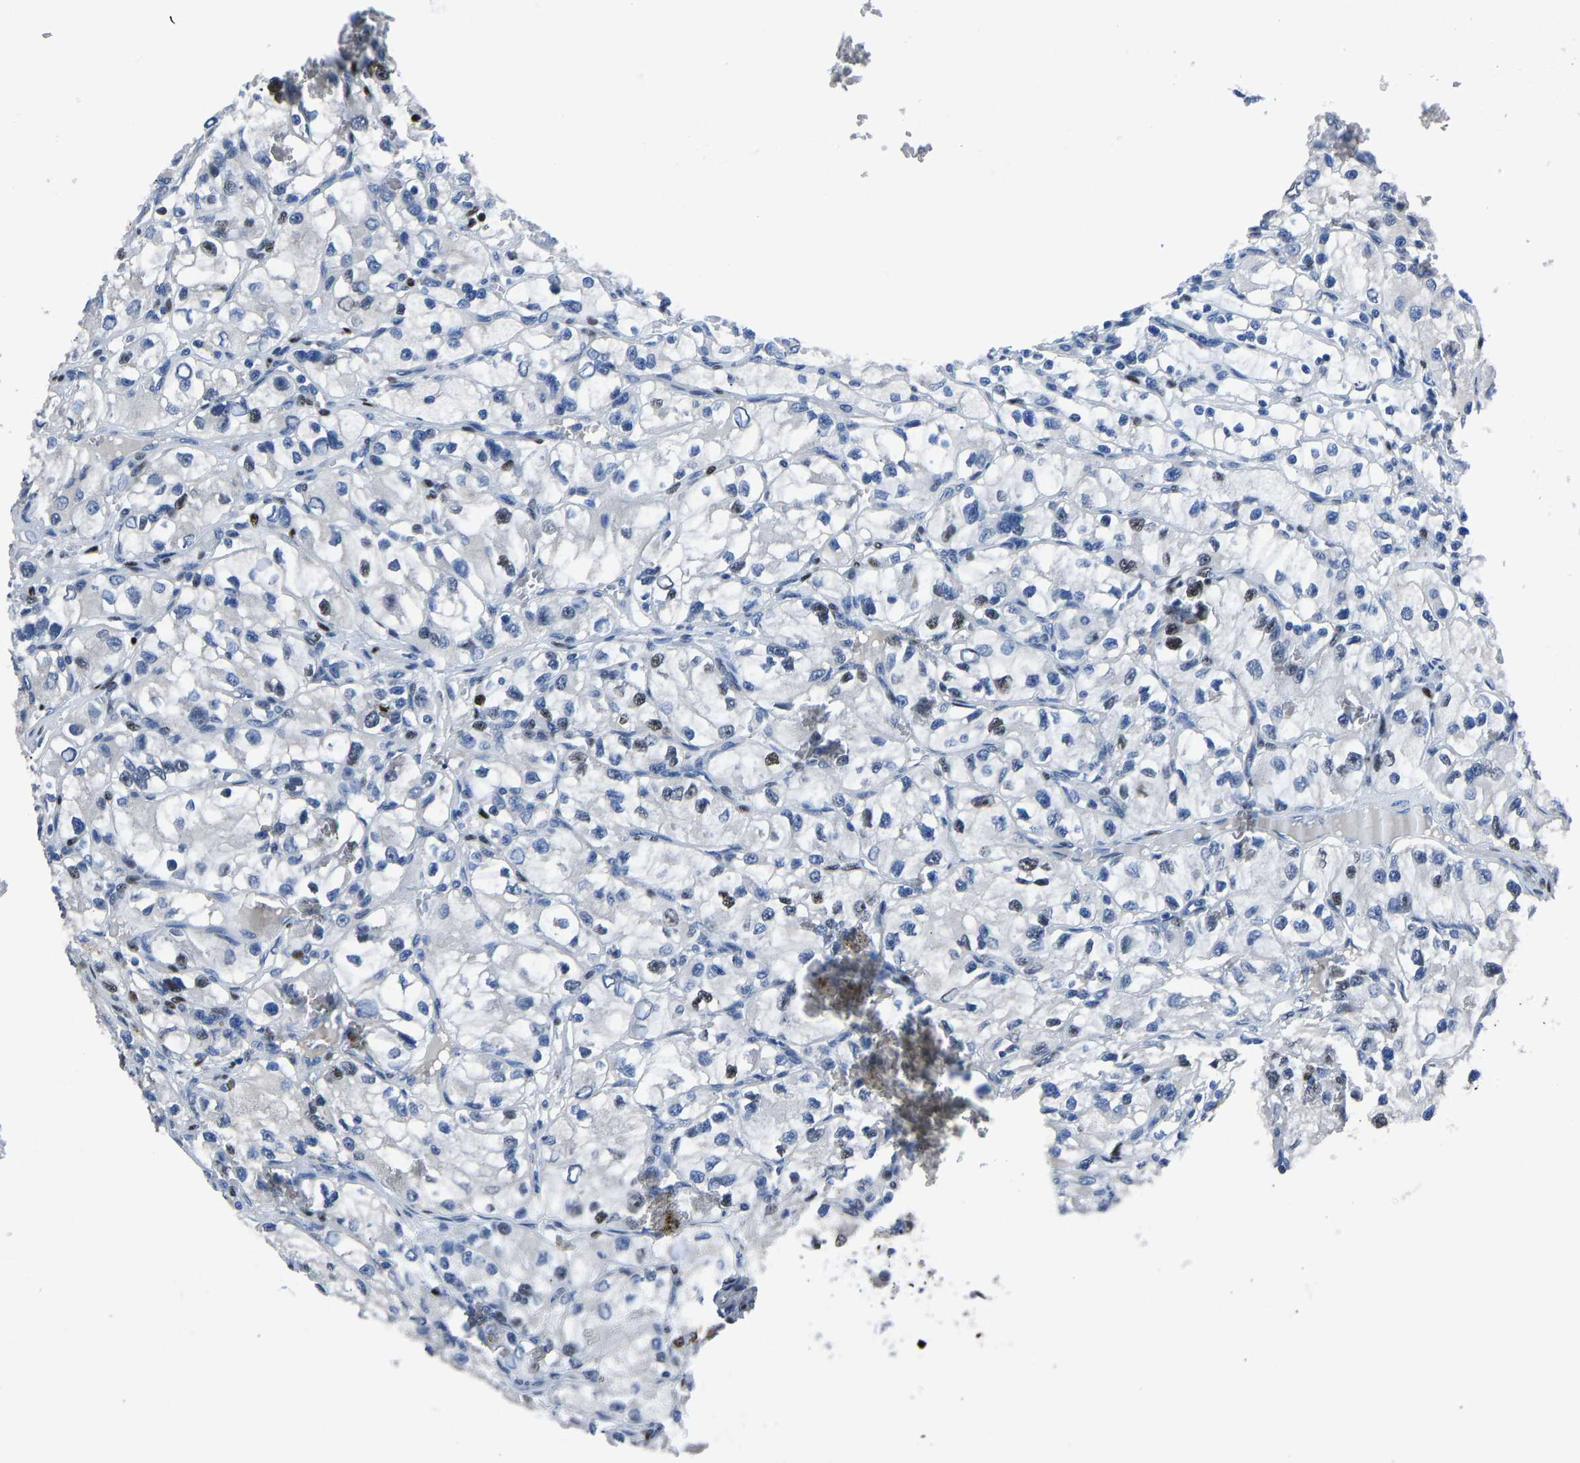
{"staining": {"intensity": "weak", "quantity": "<25%", "location": "nuclear"}, "tissue": "renal cancer", "cell_type": "Tumor cells", "image_type": "cancer", "snomed": [{"axis": "morphology", "description": "Adenocarcinoma, NOS"}, {"axis": "topography", "description": "Kidney"}], "caption": "IHC micrograph of human renal adenocarcinoma stained for a protein (brown), which displays no positivity in tumor cells.", "gene": "EGR1", "patient": {"sex": "female", "age": 57}}